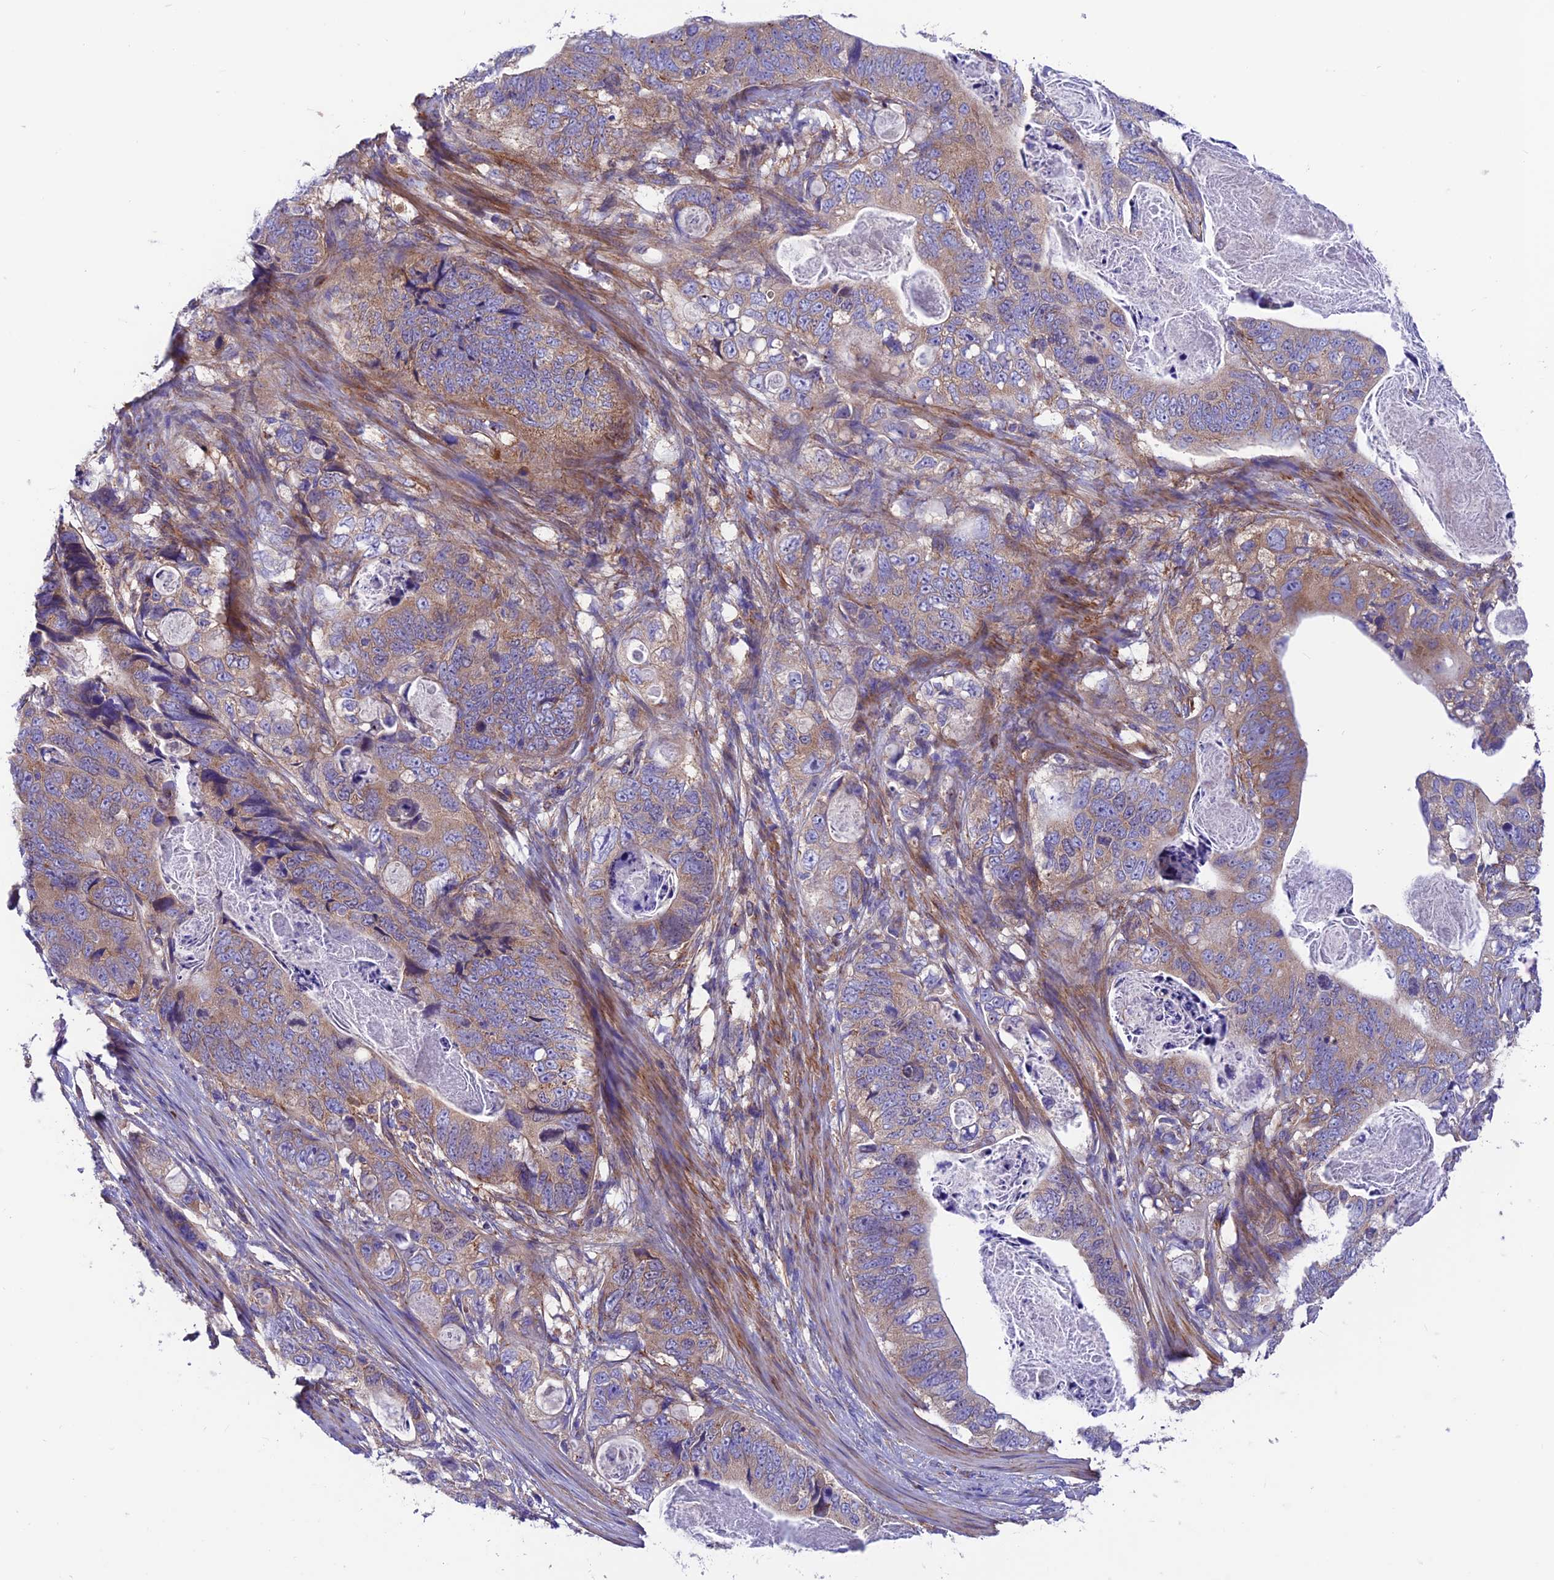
{"staining": {"intensity": "weak", "quantity": ">75%", "location": "cytoplasmic/membranous"}, "tissue": "stomach cancer", "cell_type": "Tumor cells", "image_type": "cancer", "snomed": [{"axis": "morphology", "description": "Normal tissue, NOS"}, {"axis": "morphology", "description": "Adenocarcinoma, NOS"}, {"axis": "topography", "description": "Stomach"}], "caption": "DAB (3,3'-diaminobenzidine) immunohistochemical staining of human adenocarcinoma (stomach) demonstrates weak cytoplasmic/membranous protein positivity in approximately >75% of tumor cells.", "gene": "VPS16", "patient": {"sex": "female", "age": 89}}